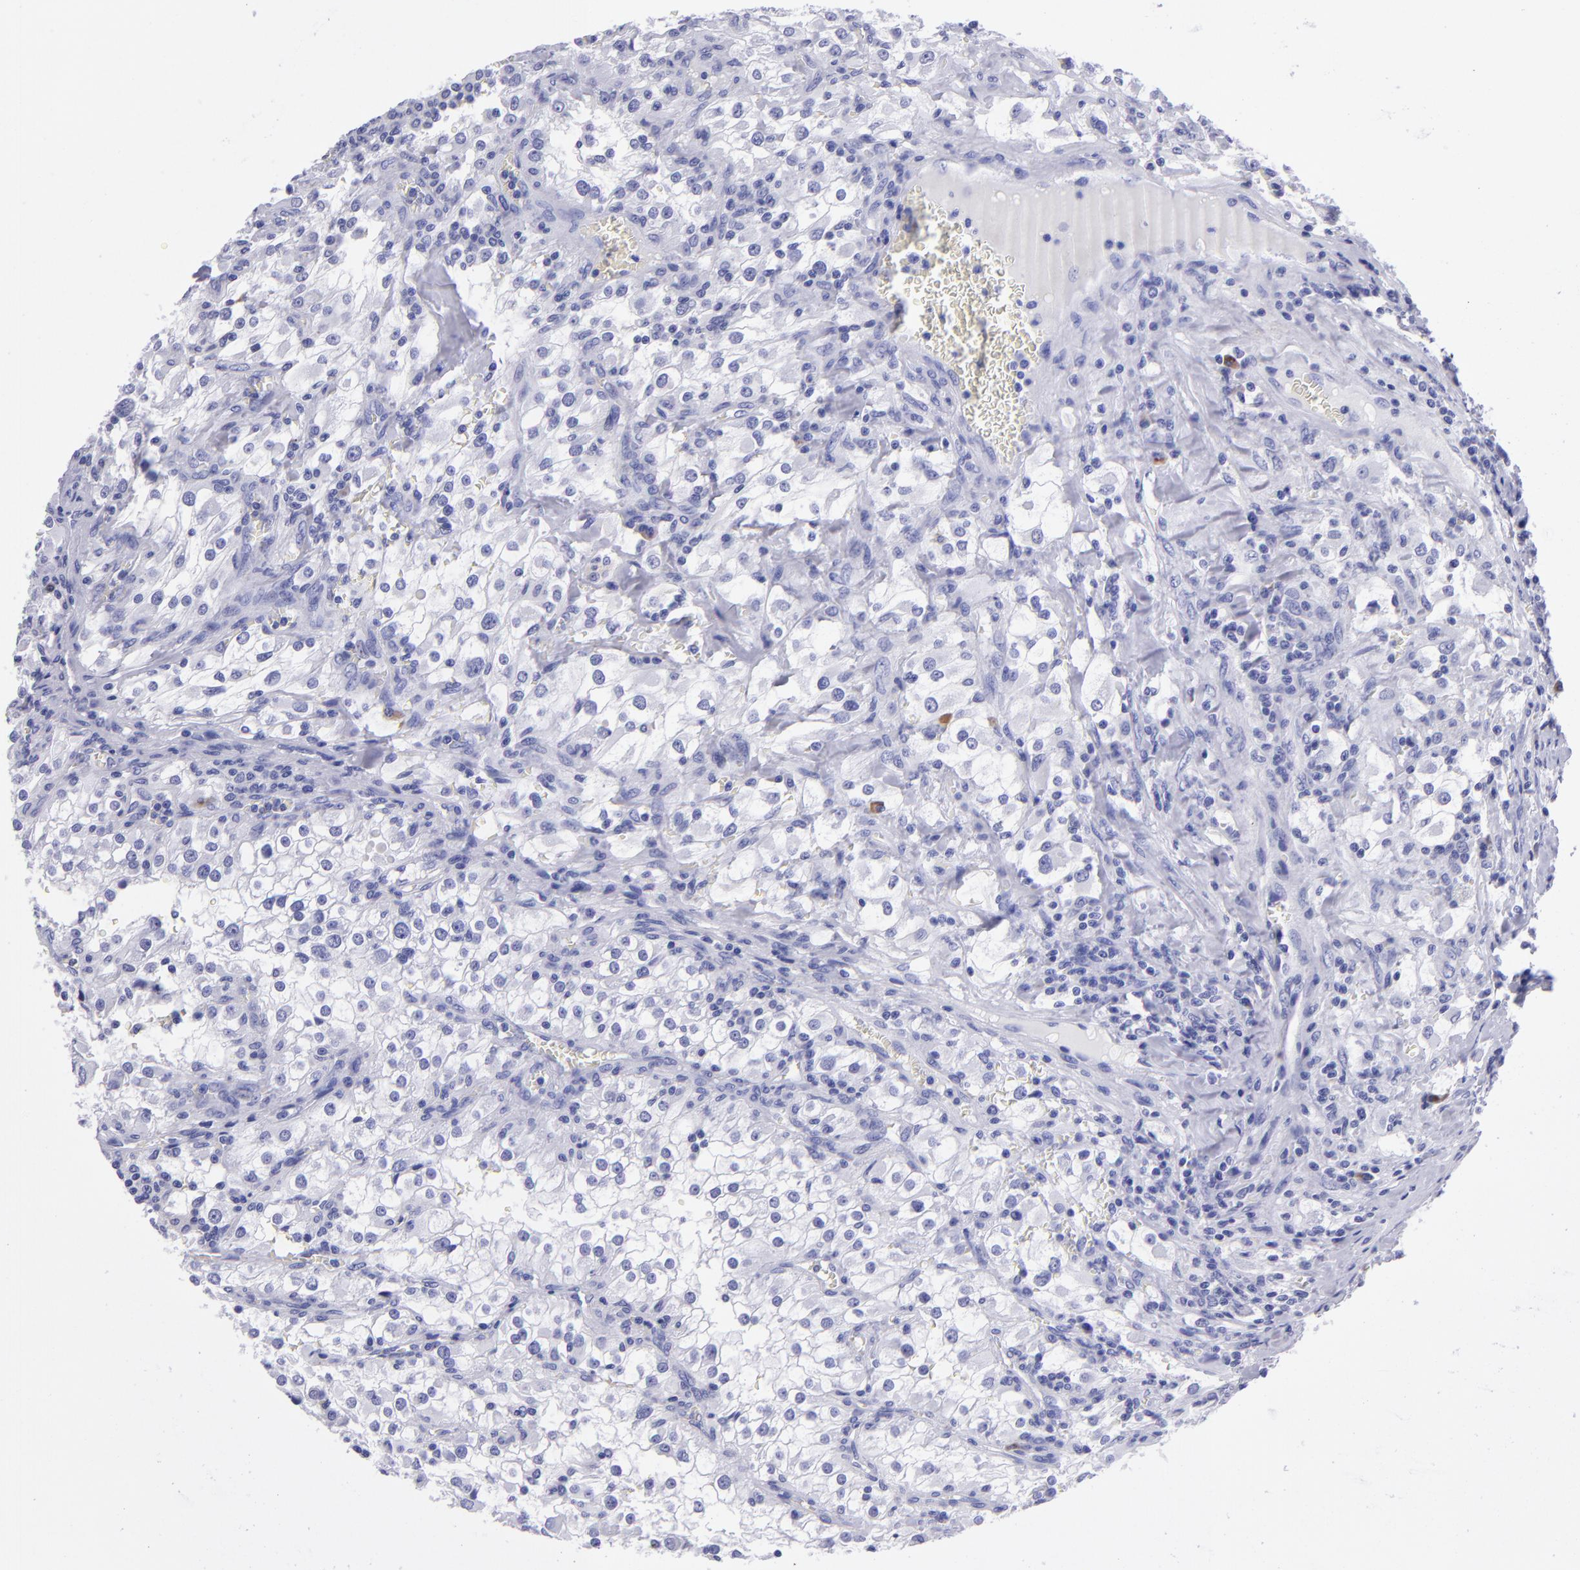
{"staining": {"intensity": "negative", "quantity": "none", "location": "none"}, "tissue": "renal cancer", "cell_type": "Tumor cells", "image_type": "cancer", "snomed": [{"axis": "morphology", "description": "Adenocarcinoma, NOS"}, {"axis": "topography", "description": "Kidney"}], "caption": "Immunohistochemistry image of neoplastic tissue: human renal adenocarcinoma stained with DAB (3,3'-diaminobenzidine) displays no significant protein staining in tumor cells.", "gene": "TYRP1", "patient": {"sex": "female", "age": 52}}